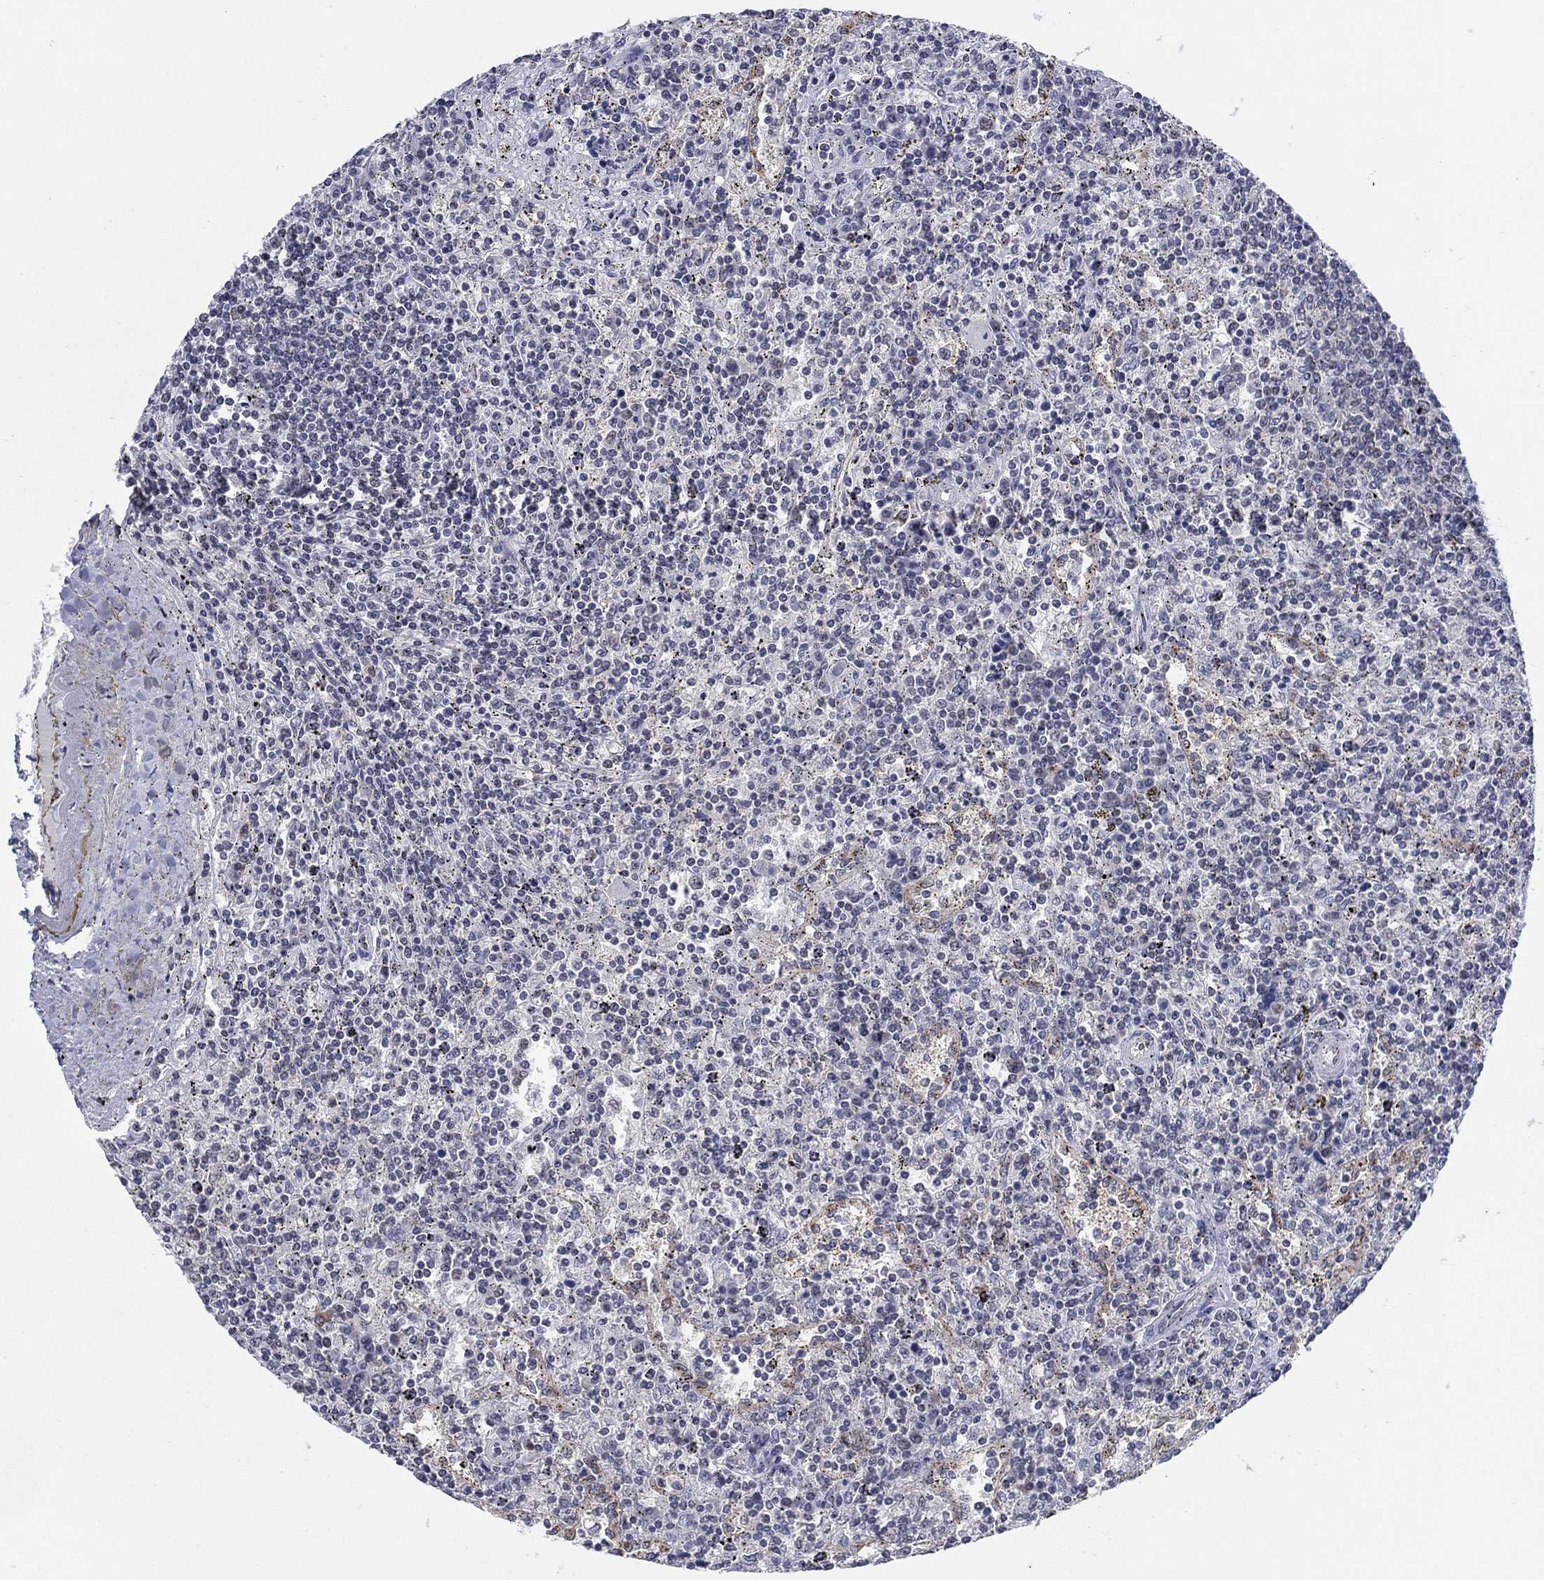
{"staining": {"intensity": "negative", "quantity": "none", "location": "none"}, "tissue": "lymphoma", "cell_type": "Tumor cells", "image_type": "cancer", "snomed": [{"axis": "morphology", "description": "Malignant lymphoma, non-Hodgkin's type, Low grade"}, {"axis": "topography", "description": "Spleen"}], "caption": "This is an IHC image of lymphoma. There is no expression in tumor cells.", "gene": "SH3RF1", "patient": {"sex": "male", "age": 62}}